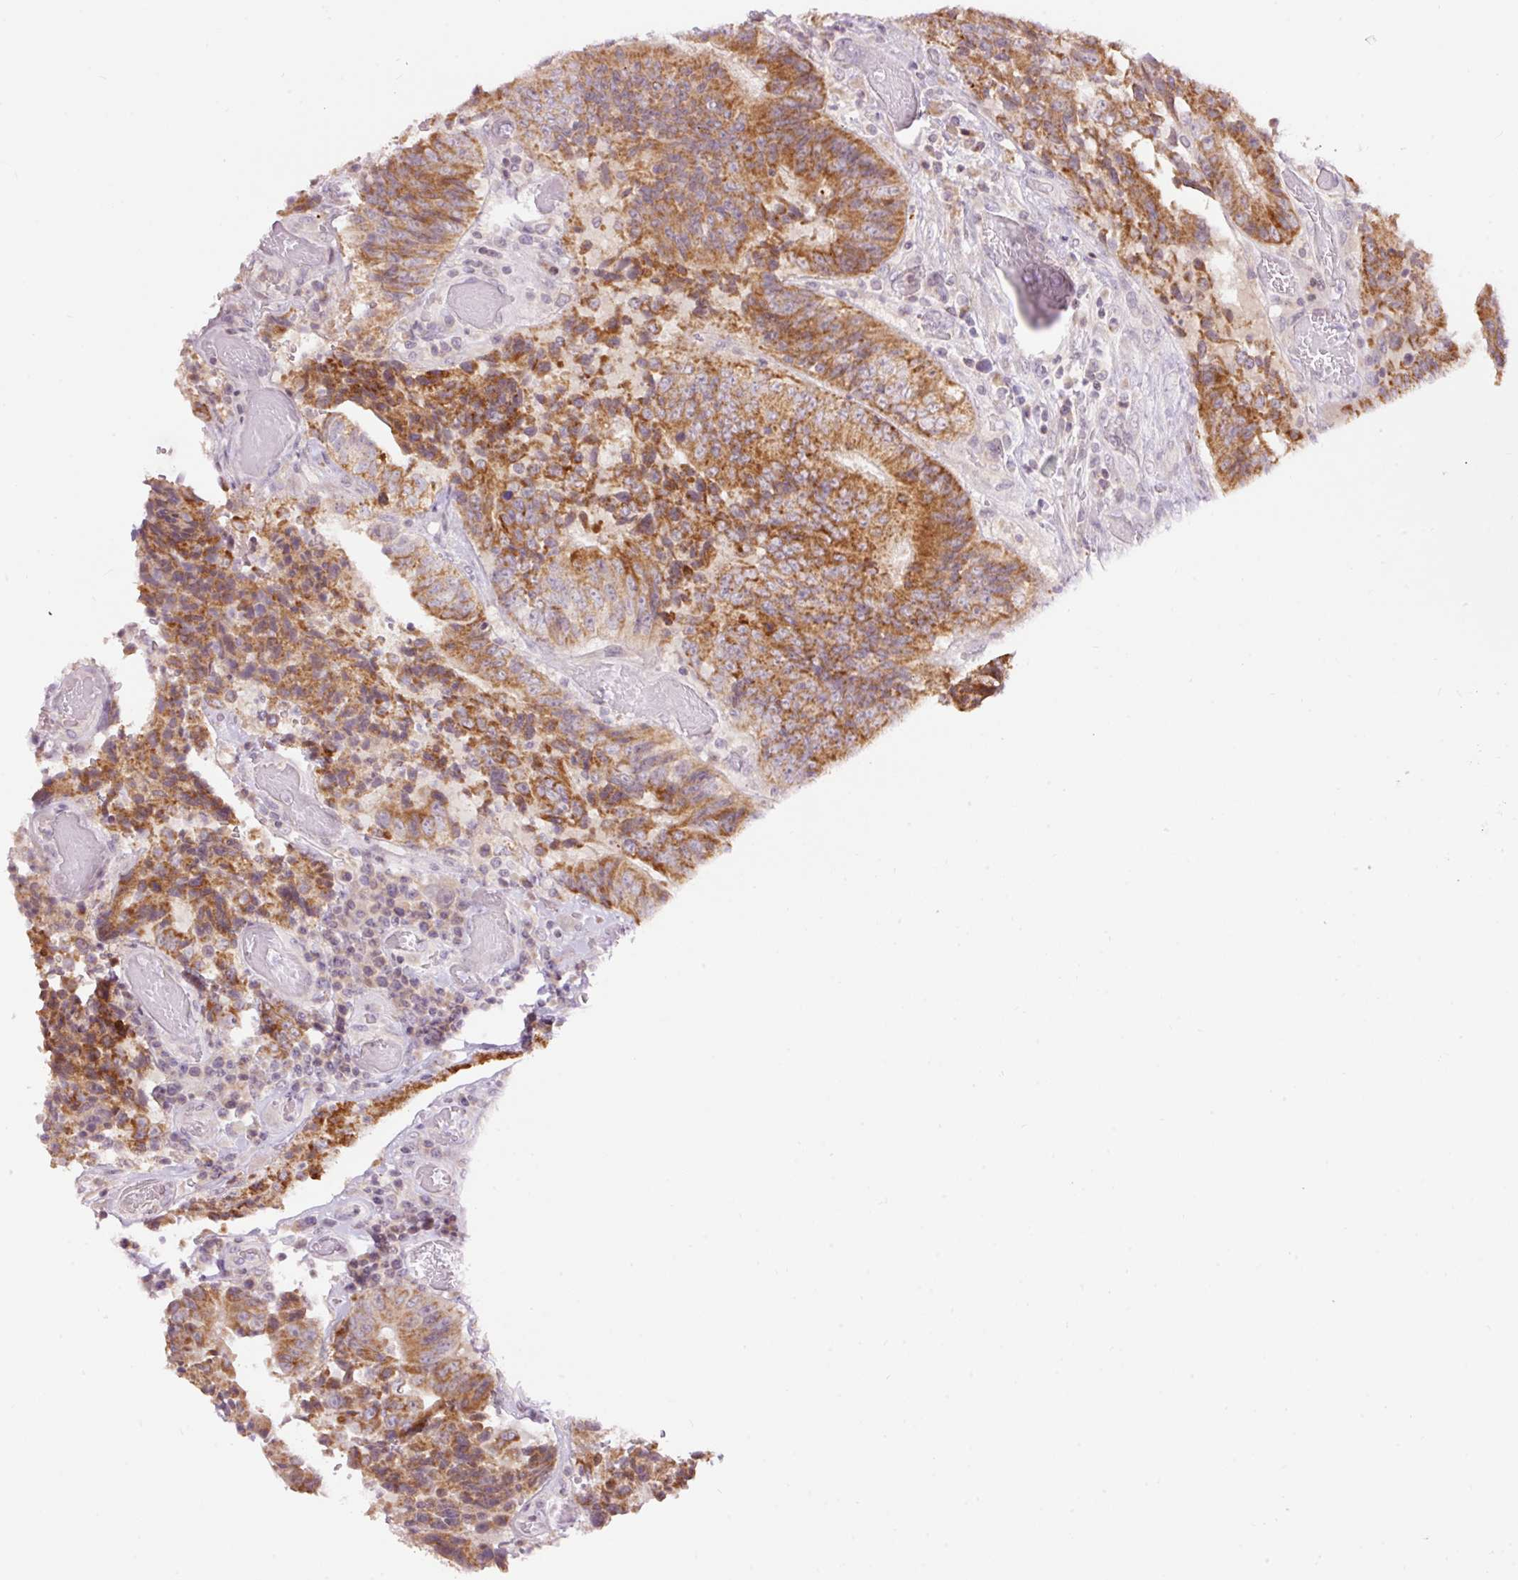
{"staining": {"intensity": "strong", "quantity": ">75%", "location": "cytoplasmic/membranous"}, "tissue": "colorectal cancer", "cell_type": "Tumor cells", "image_type": "cancer", "snomed": [{"axis": "morphology", "description": "Adenocarcinoma, NOS"}, {"axis": "topography", "description": "Rectum"}], "caption": "Brown immunohistochemical staining in adenocarcinoma (colorectal) reveals strong cytoplasmic/membranous expression in approximately >75% of tumor cells.", "gene": "ABHD11", "patient": {"sex": "male", "age": 72}}